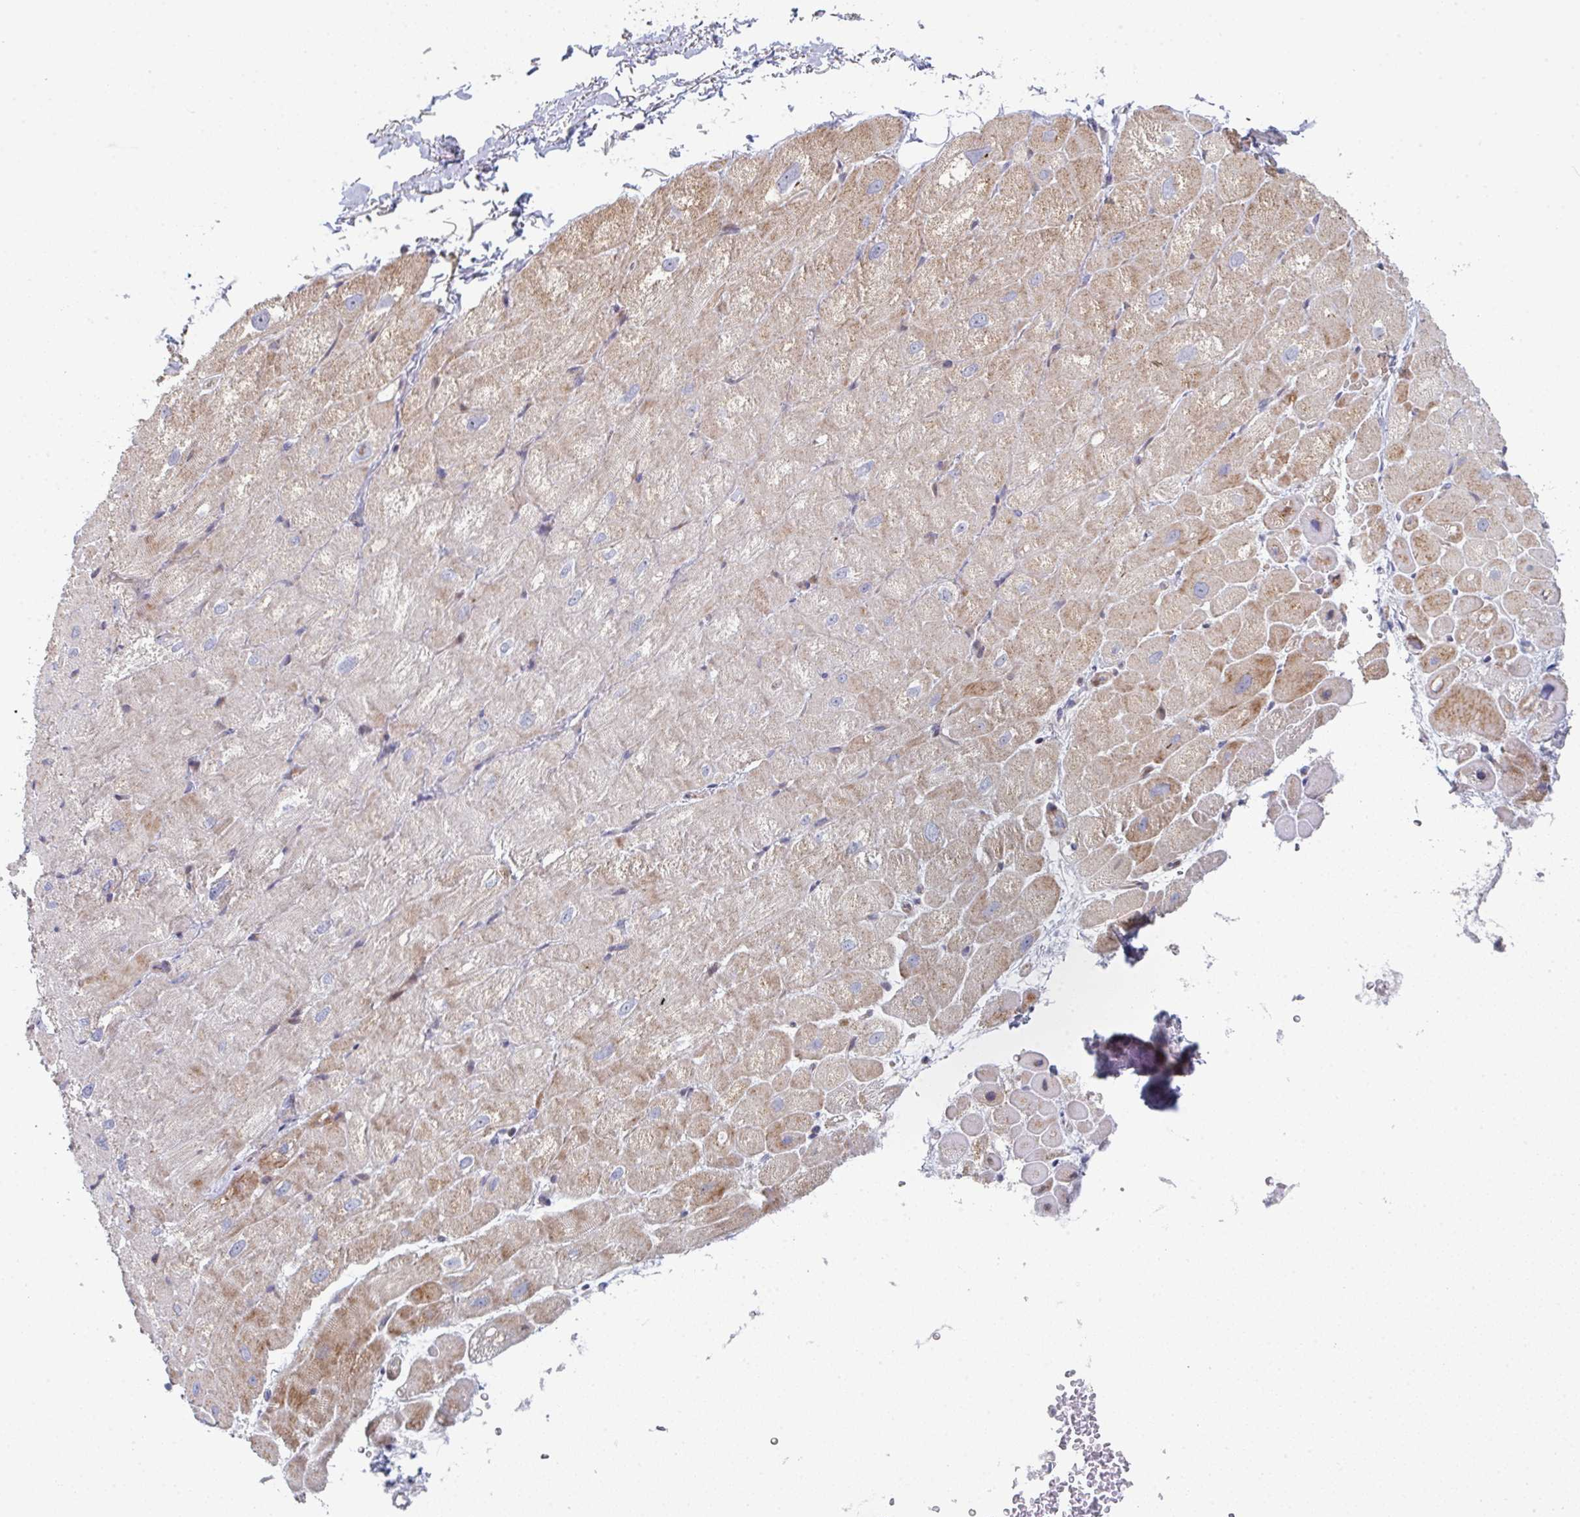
{"staining": {"intensity": "moderate", "quantity": "25%-75%", "location": "cytoplasmic/membranous"}, "tissue": "heart muscle", "cell_type": "Cardiomyocytes", "image_type": "normal", "snomed": [{"axis": "morphology", "description": "Normal tissue, NOS"}, {"axis": "topography", "description": "Heart"}], "caption": "A high-resolution photomicrograph shows IHC staining of normal heart muscle, which reveals moderate cytoplasmic/membranous staining in approximately 25%-75% of cardiomyocytes.", "gene": "ZNF644", "patient": {"sex": "male", "age": 62}}